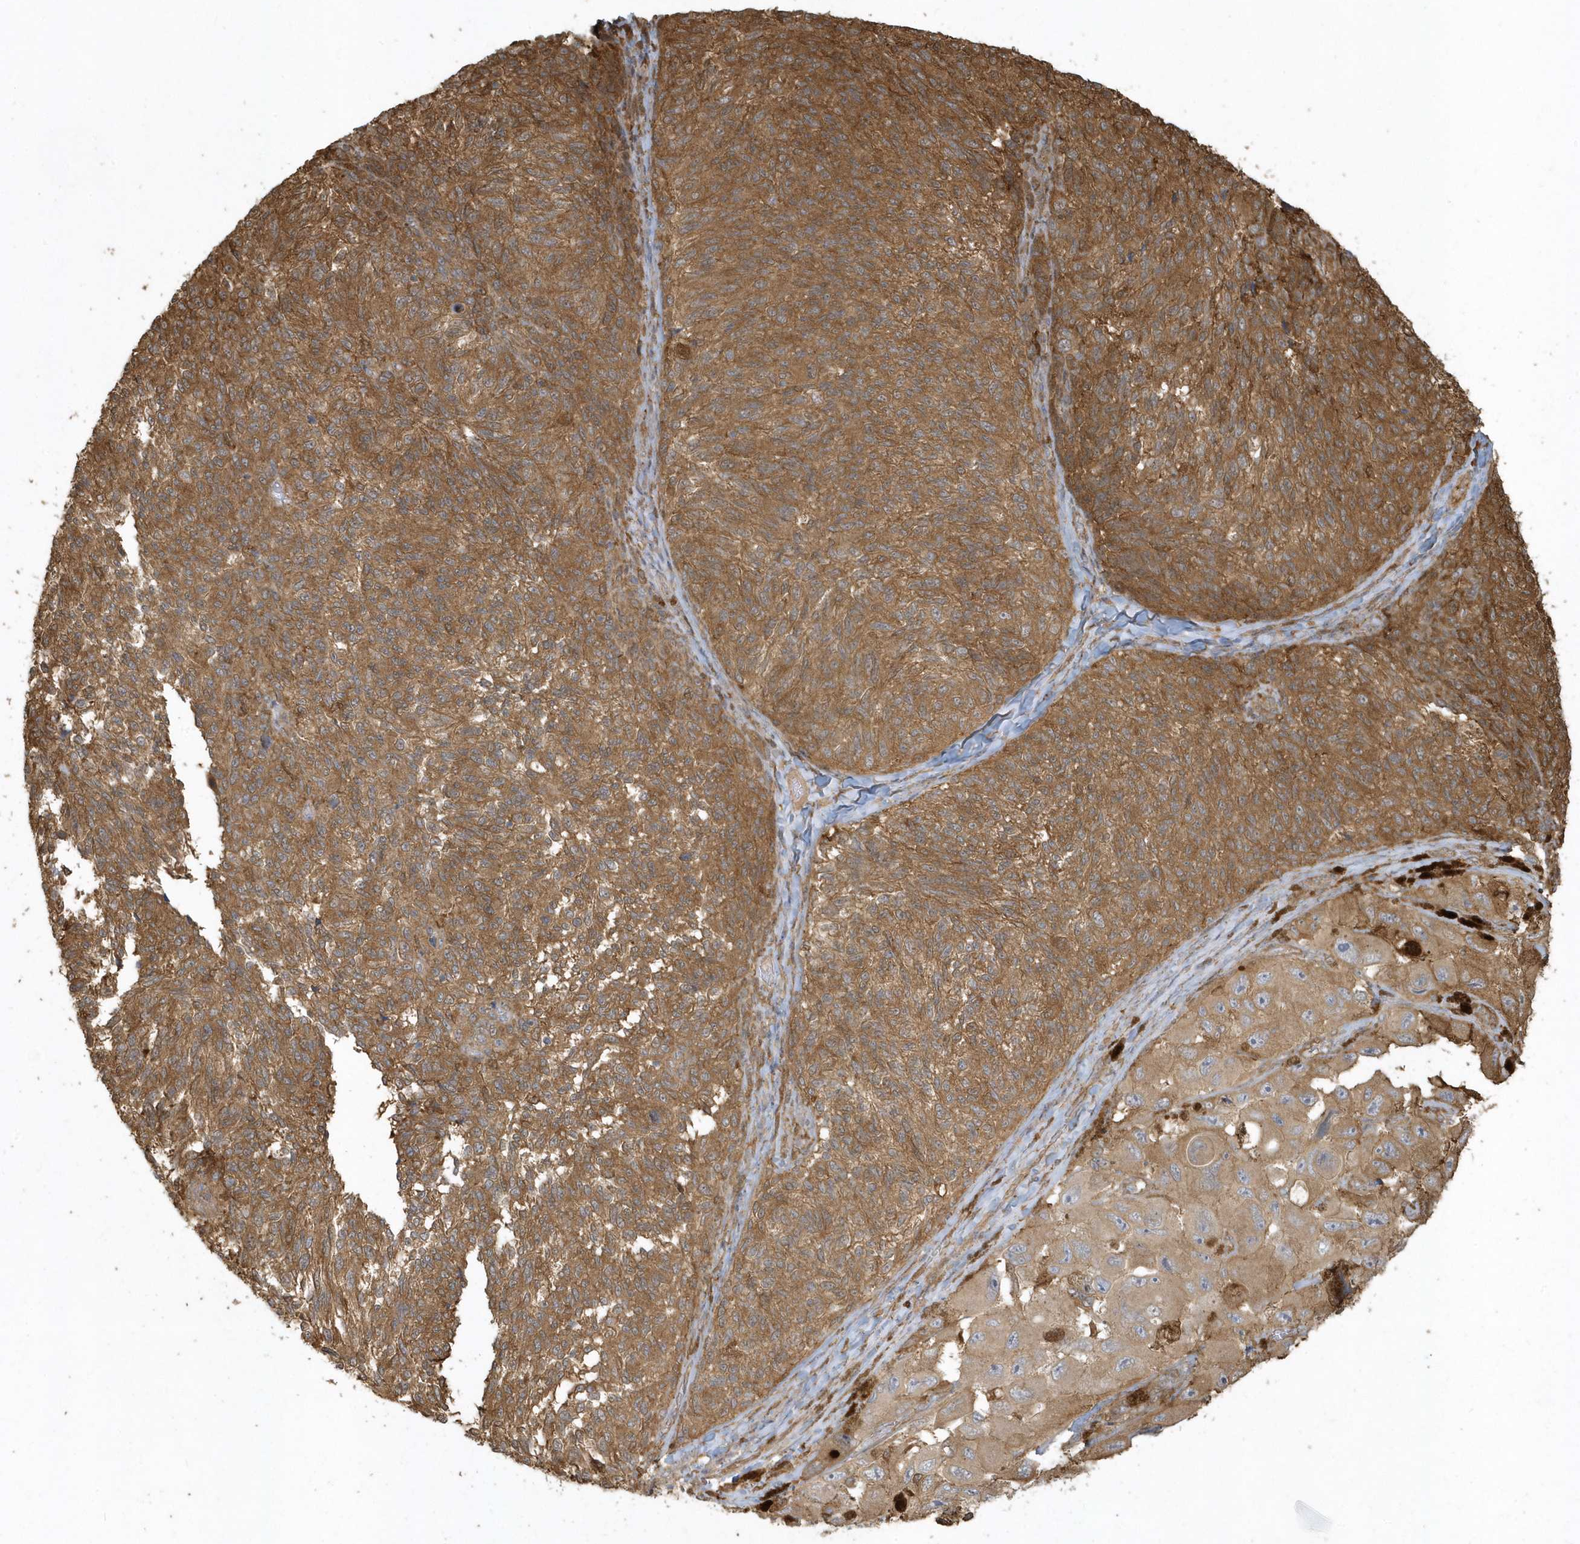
{"staining": {"intensity": "strong", "quantity": ">75%", "location": "cytoplasmic/membranous"}, "tissue": "melanoma", "cell_type": "Tumor cells", "image_type": "cancer", "snomed": [{"axis": "morphology", "description": "Malignant melanoma, NOS"}, {"axis": "topography", "description": "Skin"}], "caption": "Malignant melanoma tissue exhibits strong cytoplasmic/membranous expression in approximately >75% of tumor cells (DAB IHC, brown staining for protein, blue staining for nuclei).", "gene": "HNMT", "patient": {"sex": "female", "age": 73}}